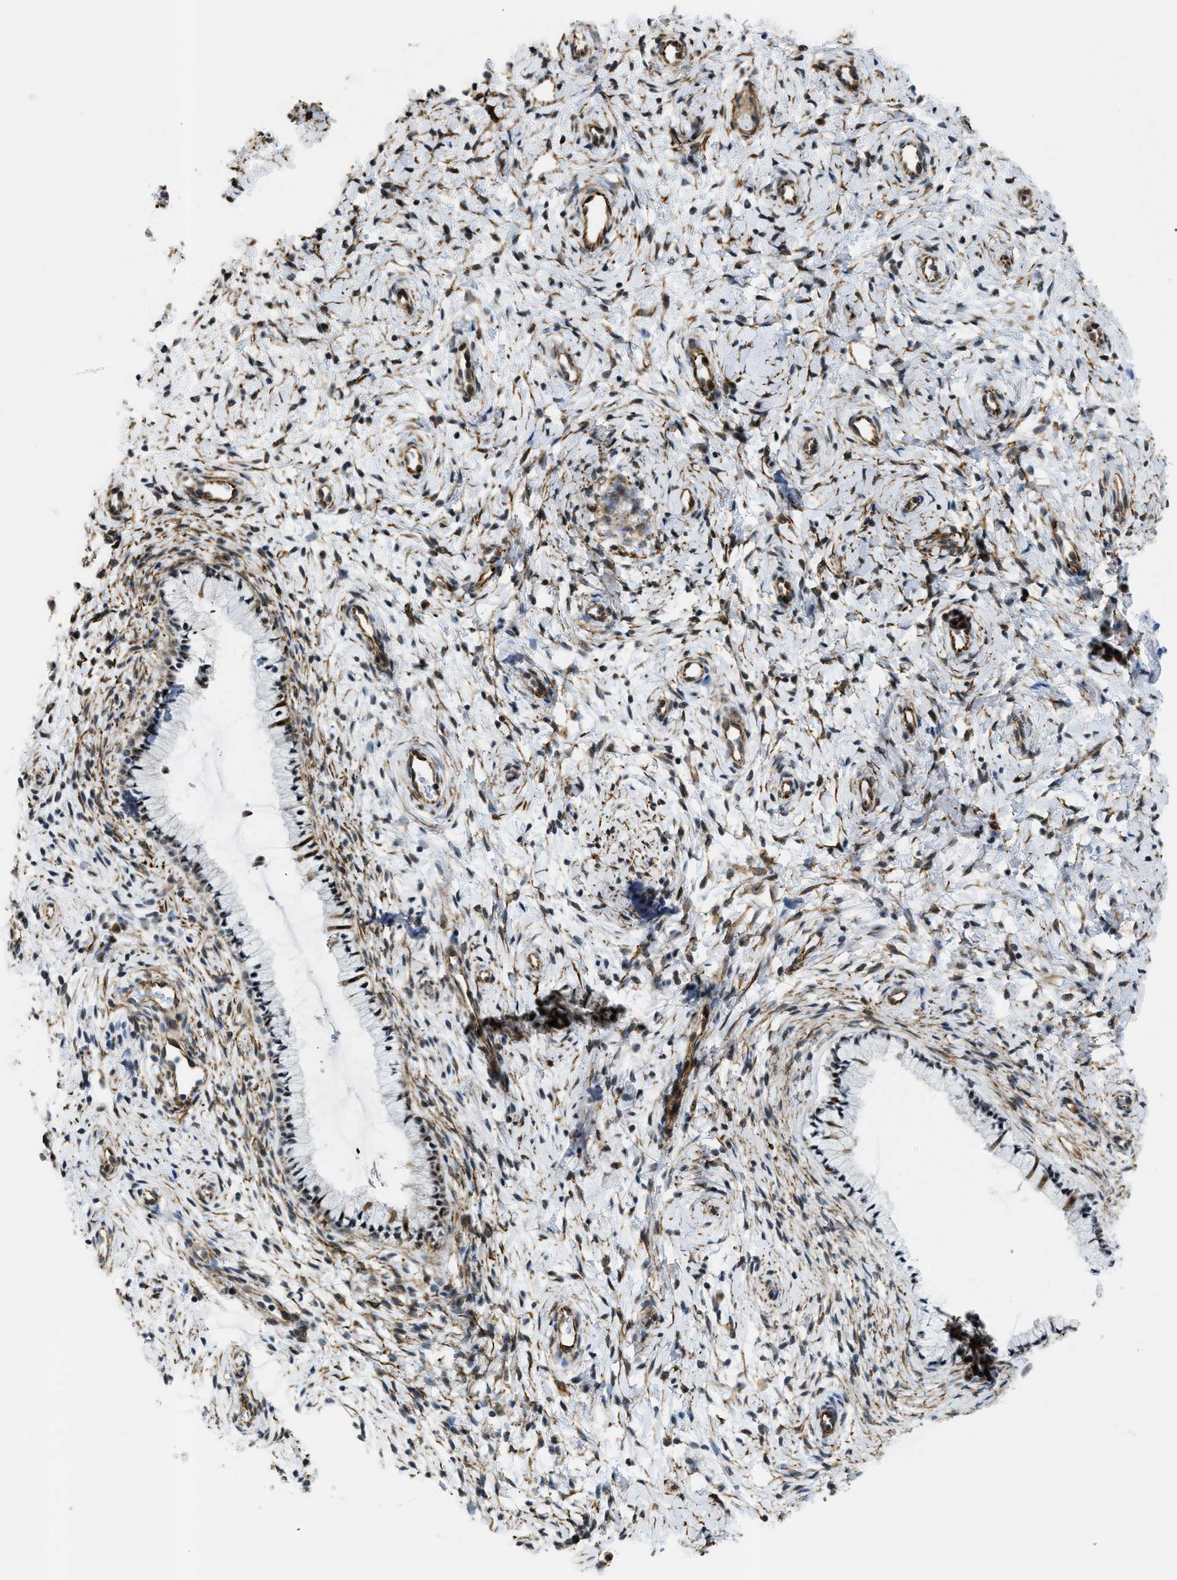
{"staining": {"intensity": "moderate", "quantity": "<25%", "location": "nuclear"}, "tissue": "cervix", "cell_type": "Glandular cells", "image_type": "normal", "snomed": [{"axis": "morphology", "description": "Normal tissue, NOS"}, {"axis": "topography", "description": "Cervix"}], "caption": "DAB immunohistochemical staining of unremarkable cervix reveals moderate nuclear protein staining in approximately <25% of glandular cells.", "gene": "LRRC8B", "patient": {"sex": "female", "age": 72}}